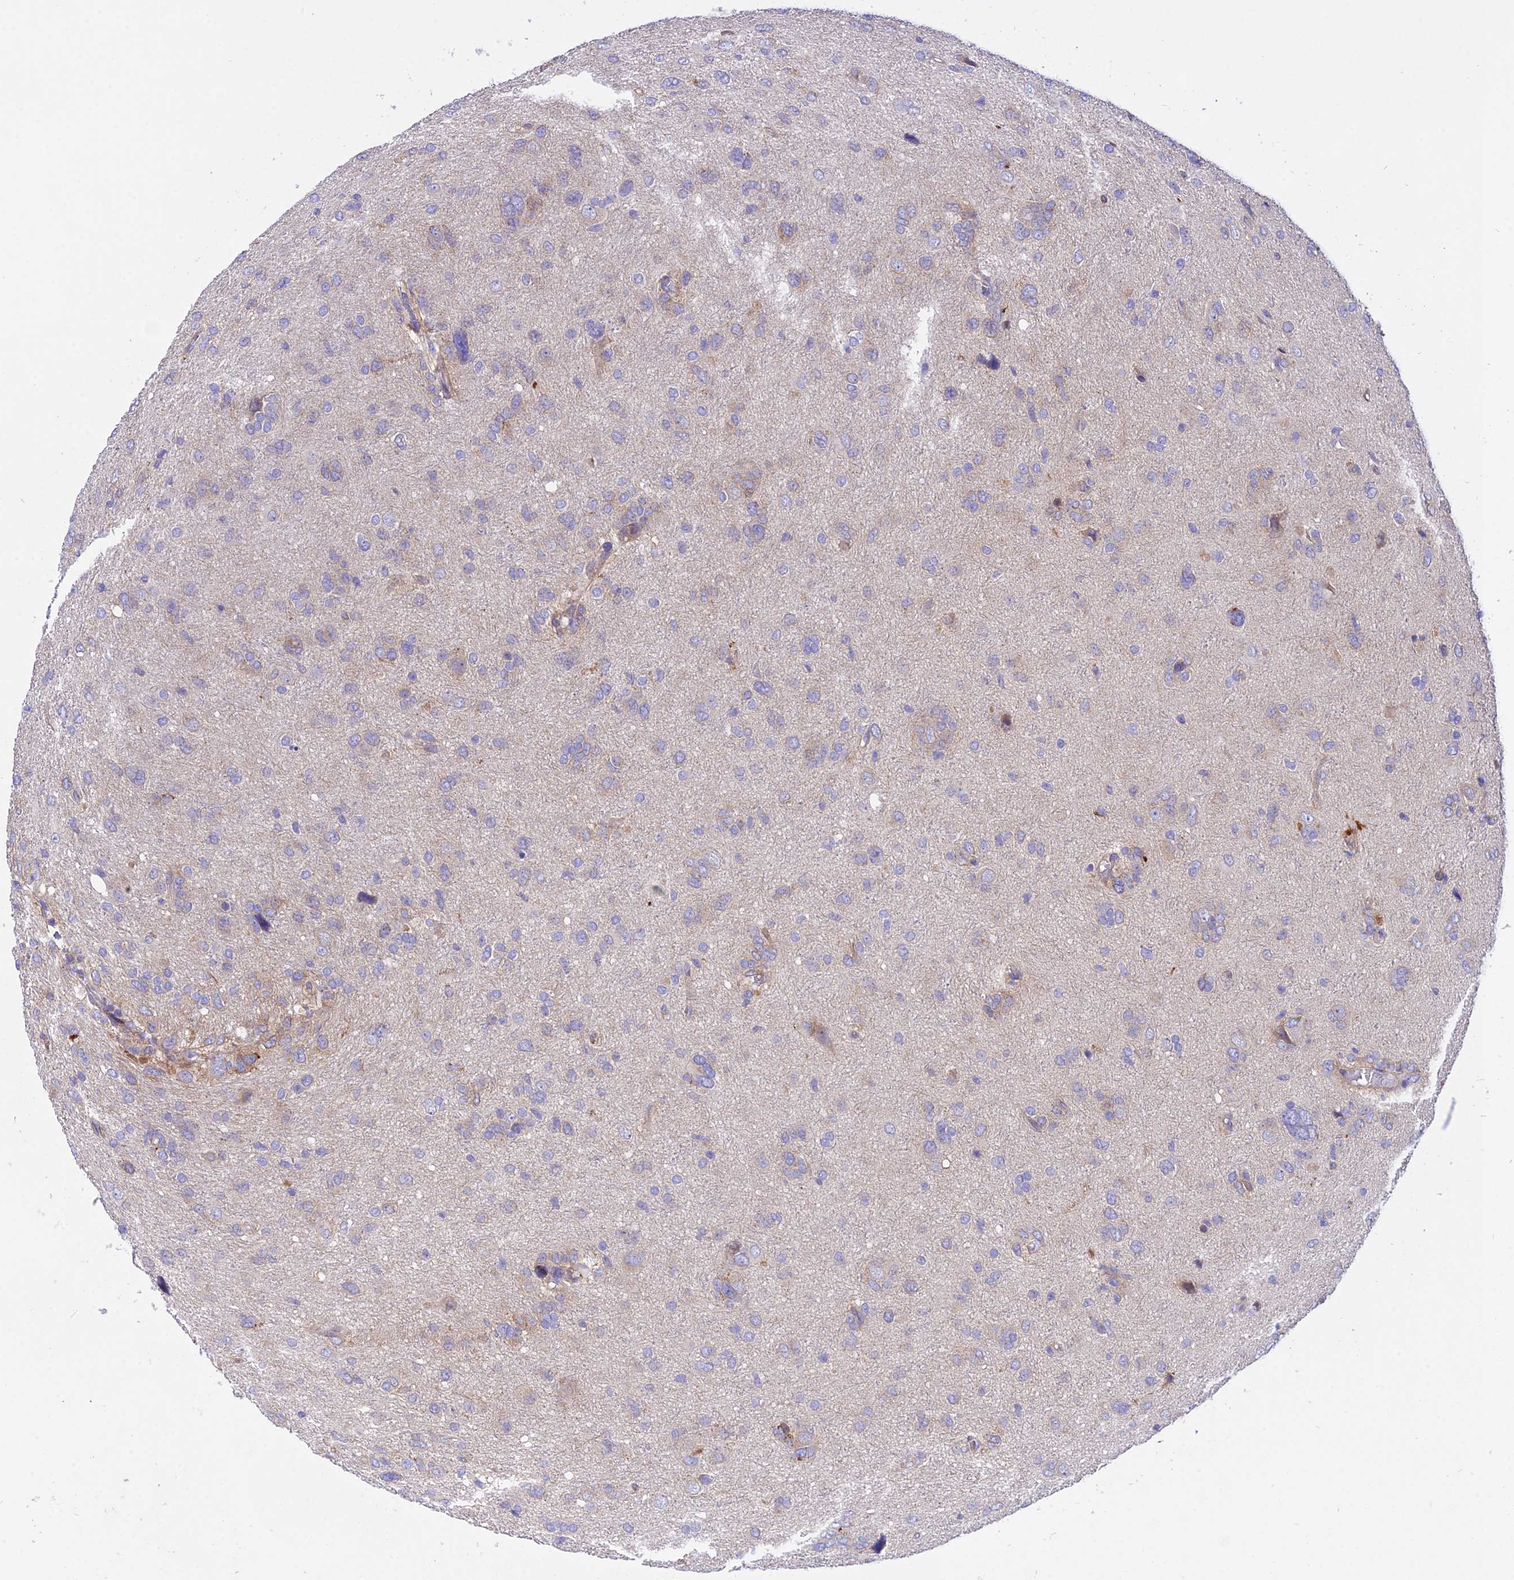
{"staining": {"intensity": "negative", "quantity": "none", "location": "none"}, "tissue": "glioma", "cell_type": "Tumor cells", "image_type": "cancer", "snomed": [{"axis": "morphology", "description": "Glioma, malignant, High grade"}, {"axis": "topography", "description": "Brain"}], "caption": "Glioma was stained to show a protein in brown. There is no significant staining in tumor cells.", "gene": "TRIM43B", "patient": {"sex": "female", "age": 59}}